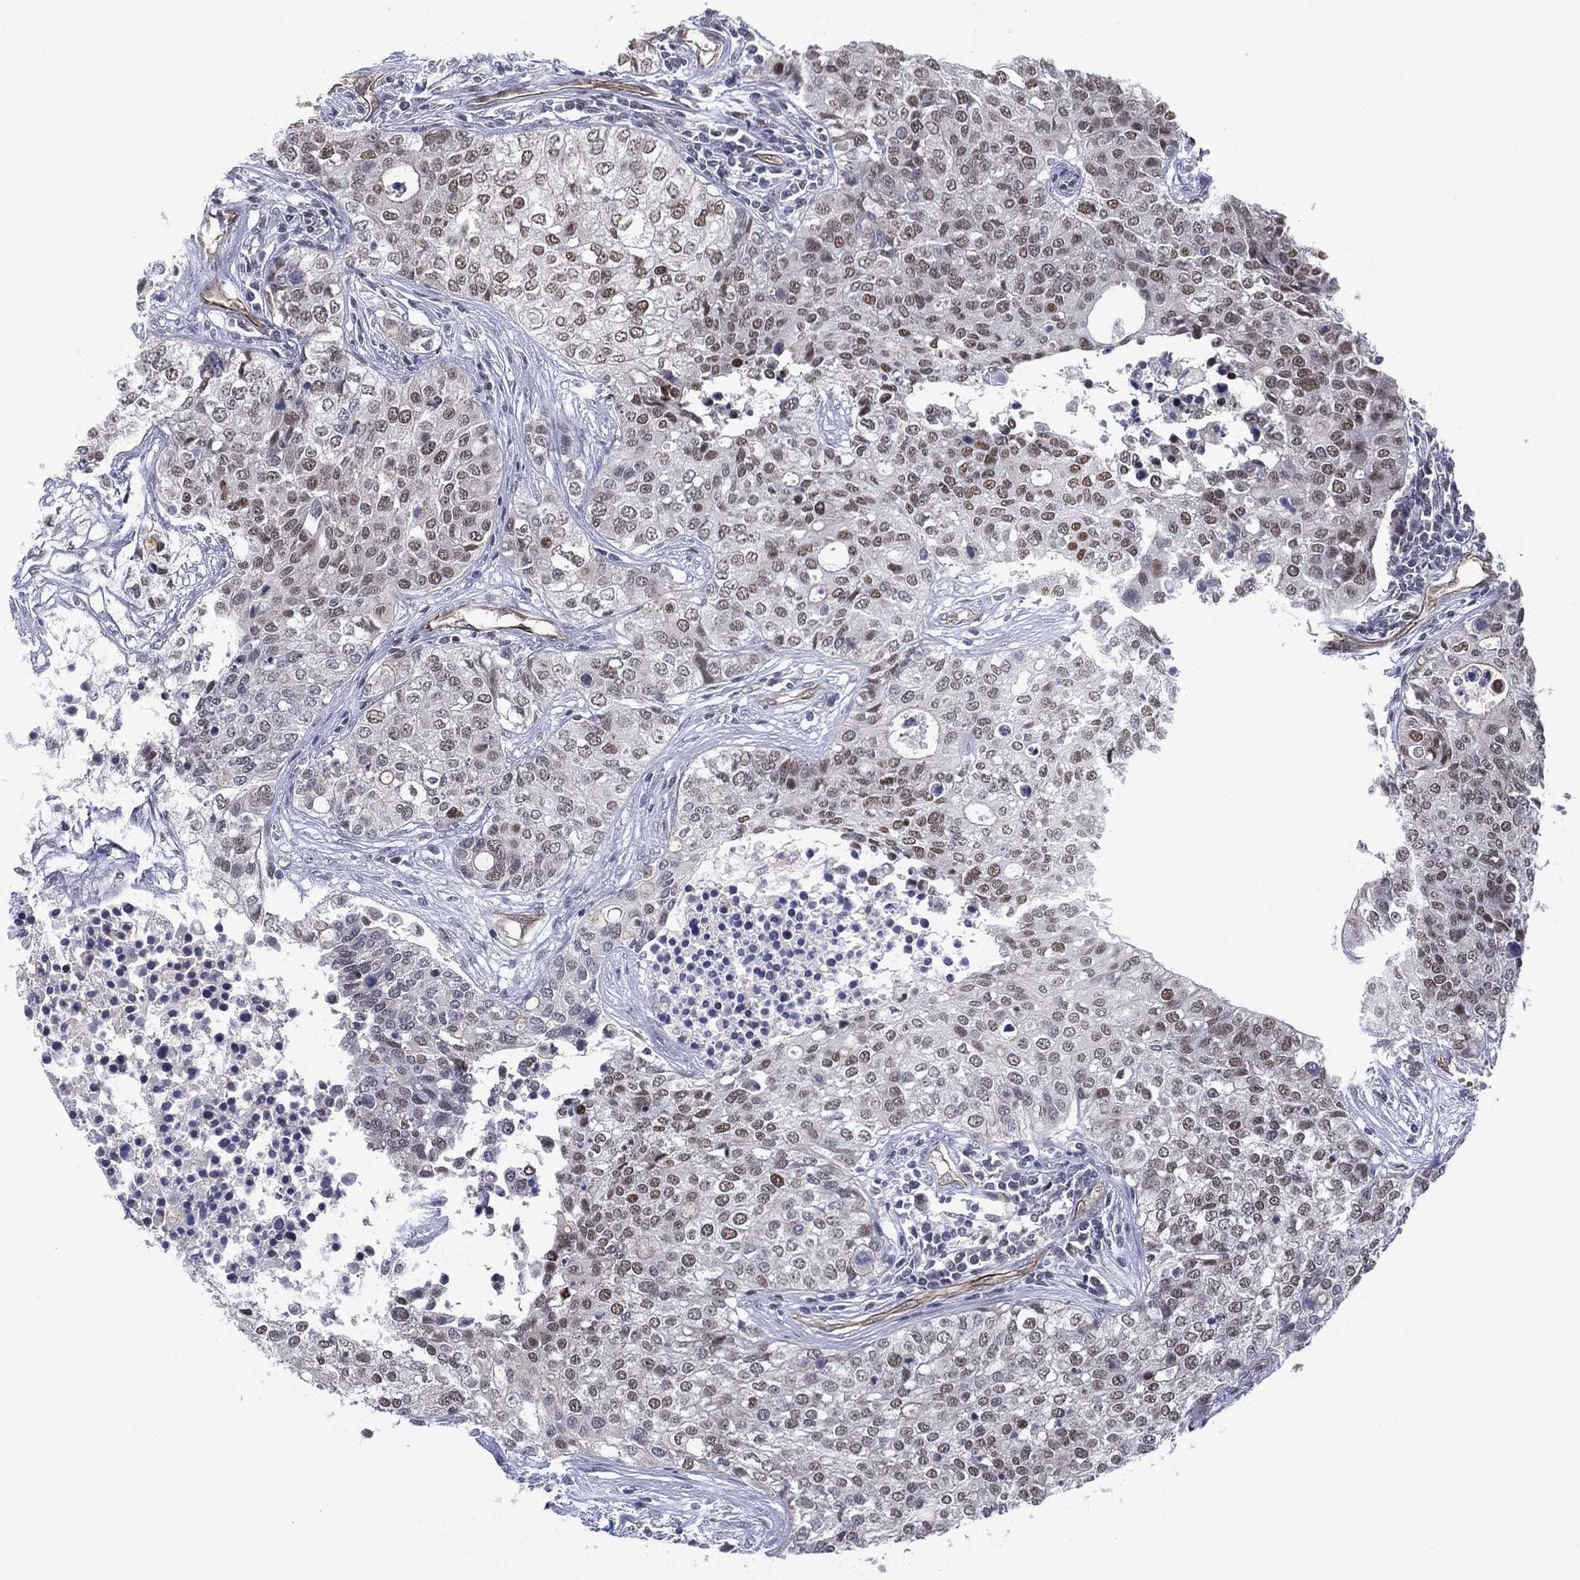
{"staining": {"intensity": "strong", "quantity": "<25%", "location": "nuclear"}, "tissue": "carcinoid", "cell_type": "Tumor cells", "image_type": "cancer", "snomed": [{"axis": "morphology", "description": "Carcinoid, malignant, NOS"}, {"axis": "topography", "description": "Colon"}], "caption": "Immunohistochemical staining of human carcinoid displays strong nuclear protein staining in approximately <25% of tumor cells.", "gene": "GSE1", "patient": {"sex": "male", "age": 81}}